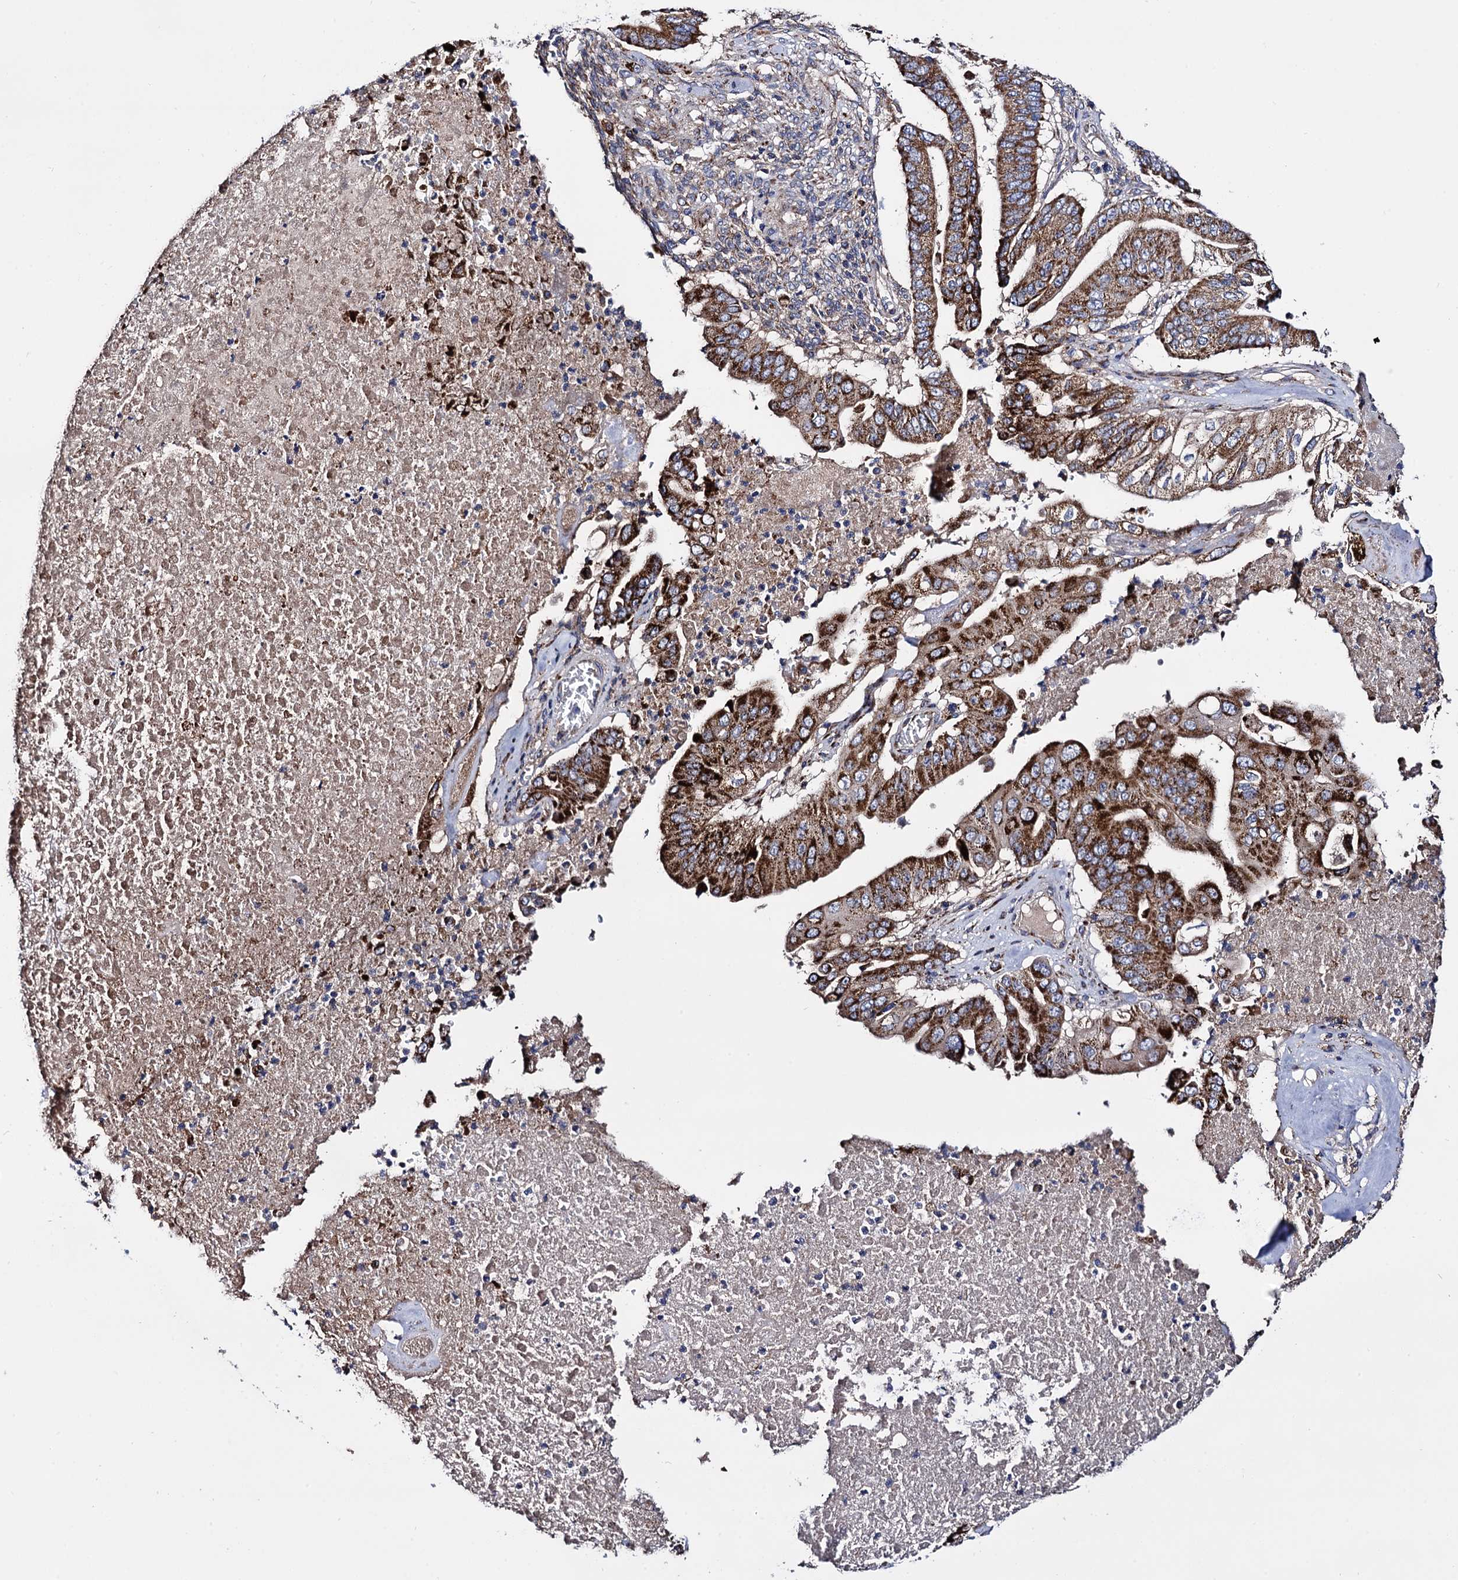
{"staining": {"intensity": "strong", "quantity": ">75%", "location": "cytoplasmic/membranous"}, "tissue": "pancreatic cancer", "cell_type": "Tumor cells", "image_type": "cancer", "snomed": [{"axis": "morphology", "description": "Adenocarcinoma, NOS"}, {"axis": "topography", "description": "Pancreas"}], "caption": "The photomicrograph exhibits a brown stain indicating the presence of a protein in the cytoplasmic/membranous of tumor cells in pancreatic cancer (adenocarcinoma). The protein is shown in brown color, while the nuclei are stained blue.", "gene": "IQCH", "patient": {"sex": "female", "age": 77}}